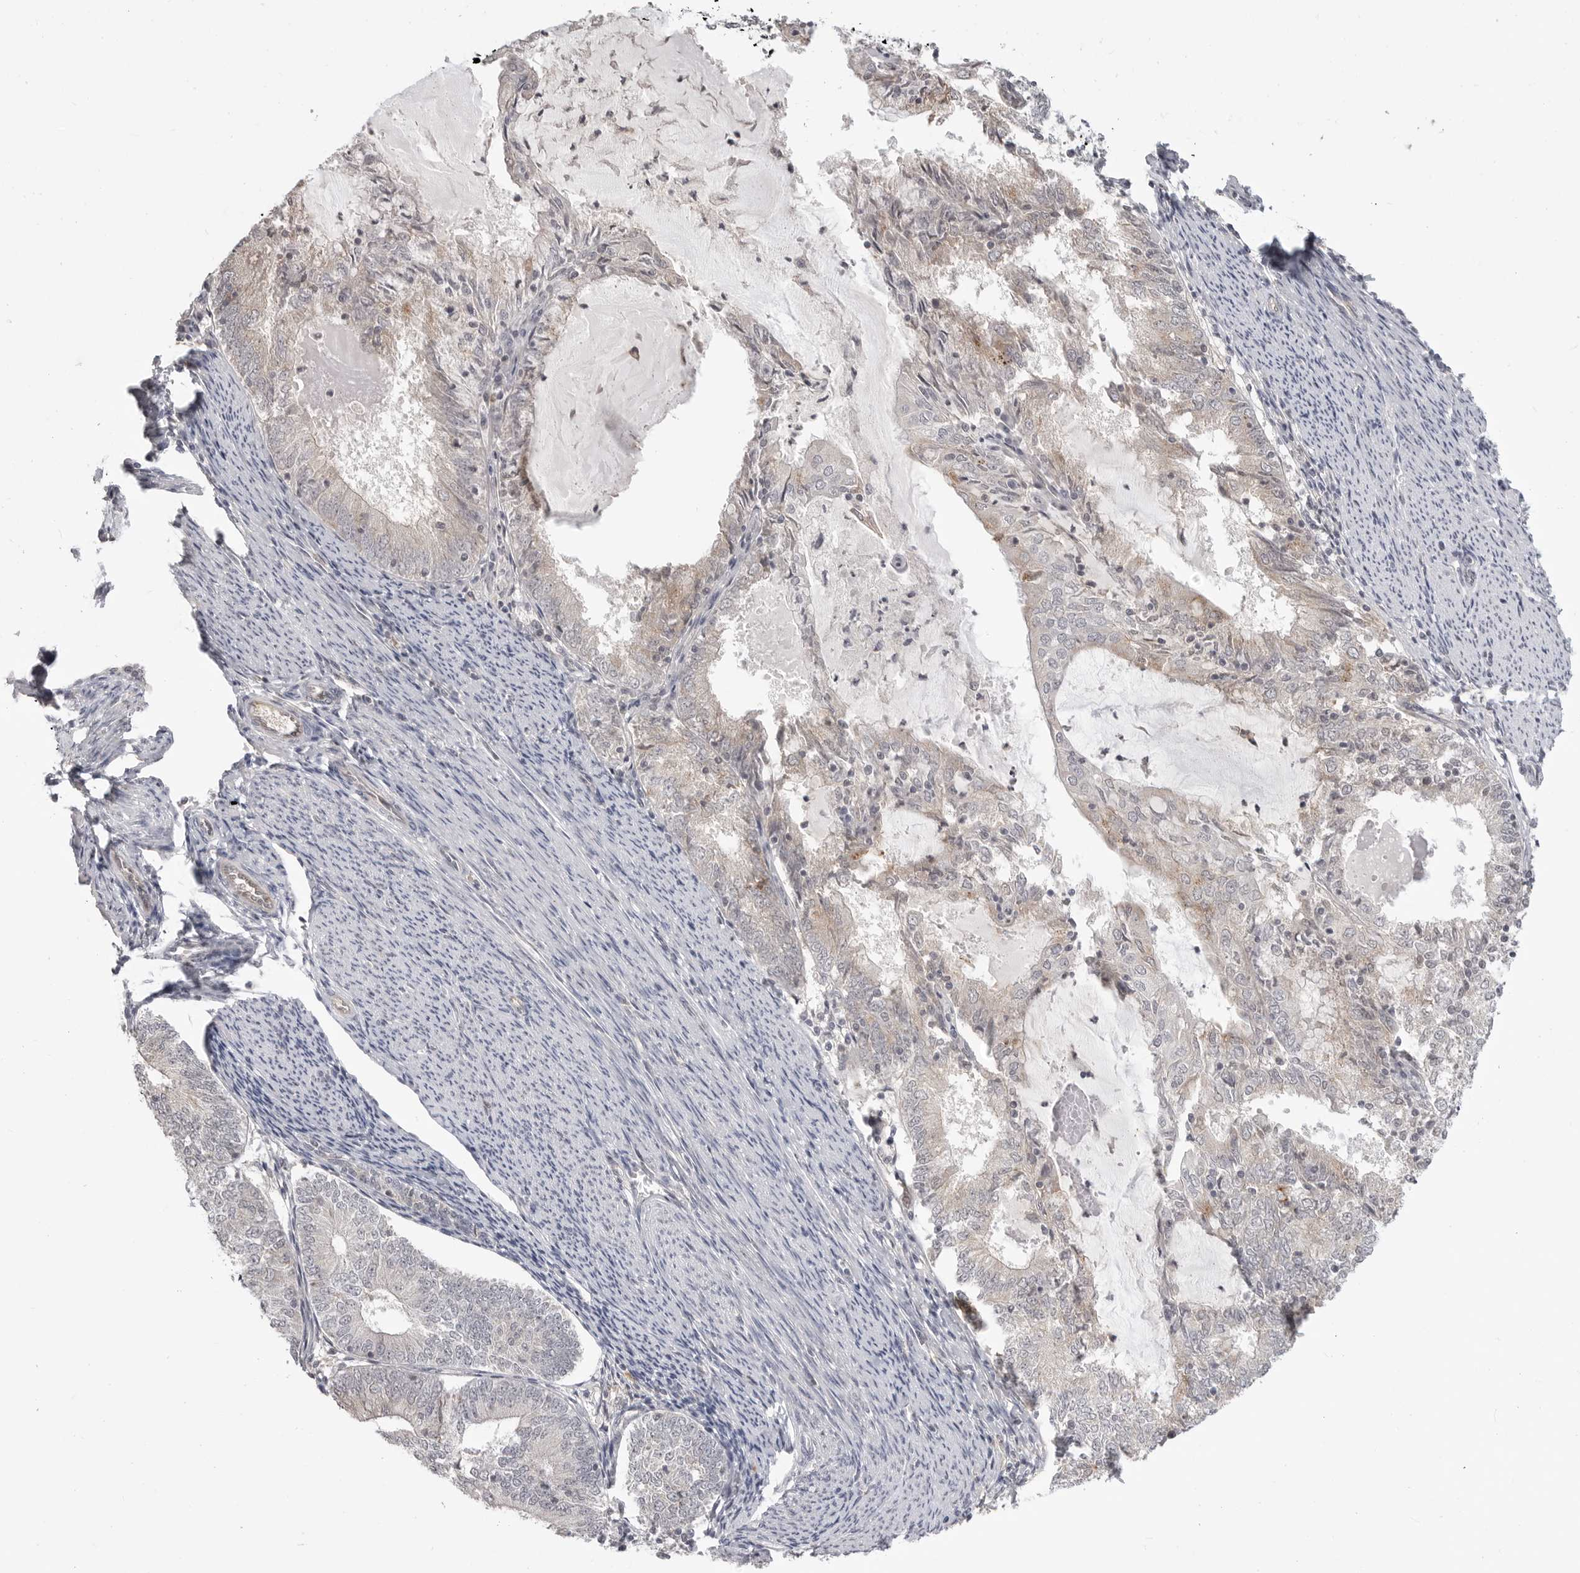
{"staining": {"intensity": "weak", "quantity": "<25%", "location": "cytoplasmic/membranous"}, "tissue": "endometrial cancer", "cell_type": "Tumor cells", "image_type": "cancer", "snomed": [{"axis": "morphology", "description": "Adenocarcinoma, NOS"}, {"axis": "topography", "description": "Endometrium"}], "caption": "Tumor cells are negative for brown protein staining in endometrial adenocarcinoma.", "gene": "IFNGR1", "patient": {"sex": "female", "age": 57}}